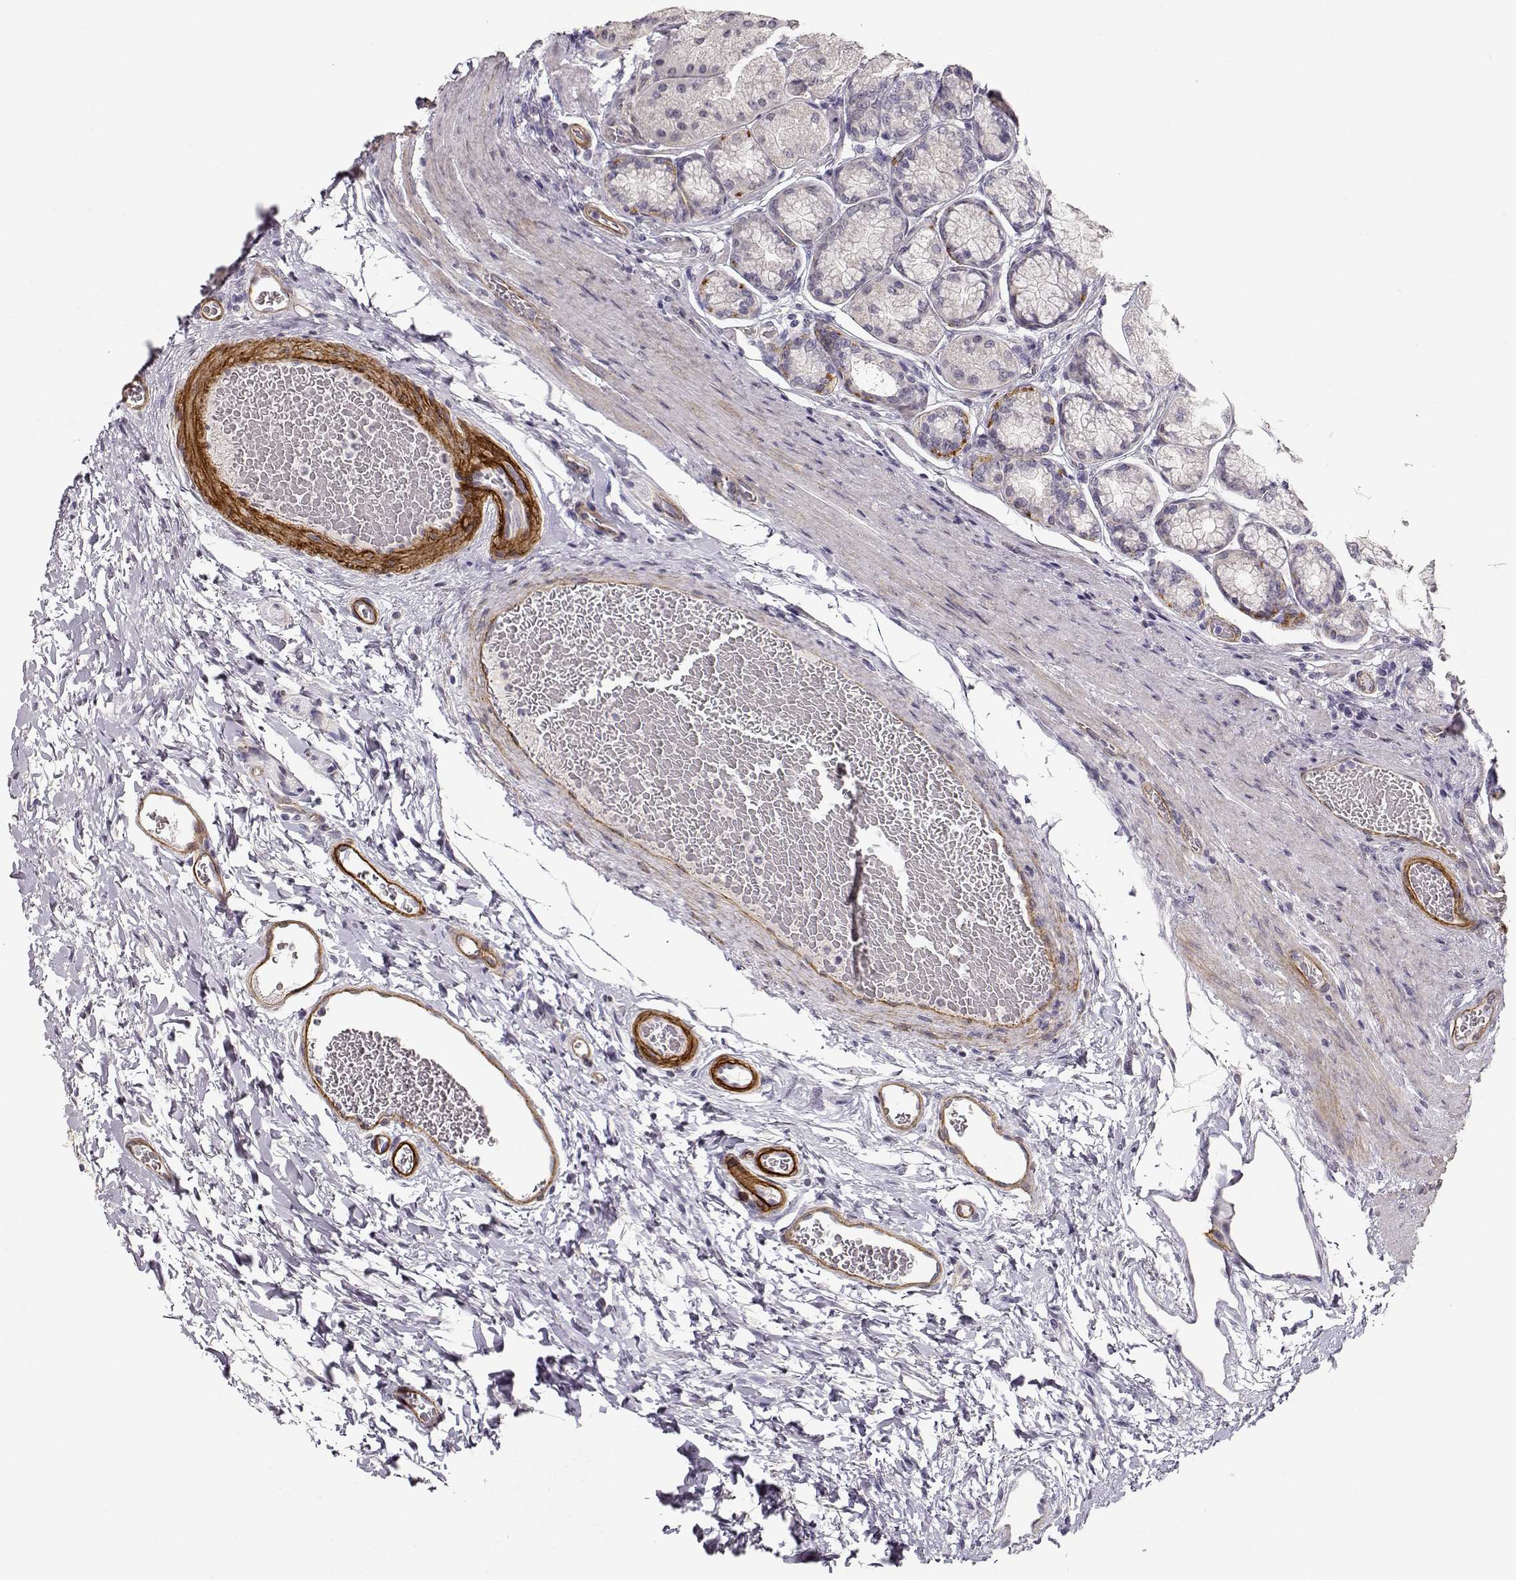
{"staining": {"intensity": "negative", "quantity": "none", "location": "none"}, "tissue": "stomach", "cell_type": "Glandular cells", "image_type": "normal", "snomed": [{"axis": "morphology", "description": "Normal tissue, NOS"}, {"axis": "morphology", "description": "Adenocarcinoma, NOS"}, {"axis": "morphology", "description": "Adenocarcinoma, High grade"}, {"axis": "topography", "description": "Stomach, upper"}, {"axis": "topography", "description": "Stomach"}], "caption": "Protein analysis of unremarkable stomach demonstrates no significant positivity in glandular cells. (DAB IHC, high magnification).", "gene": "LAMA5", "patient": {"sex": "female", "age": 65}}